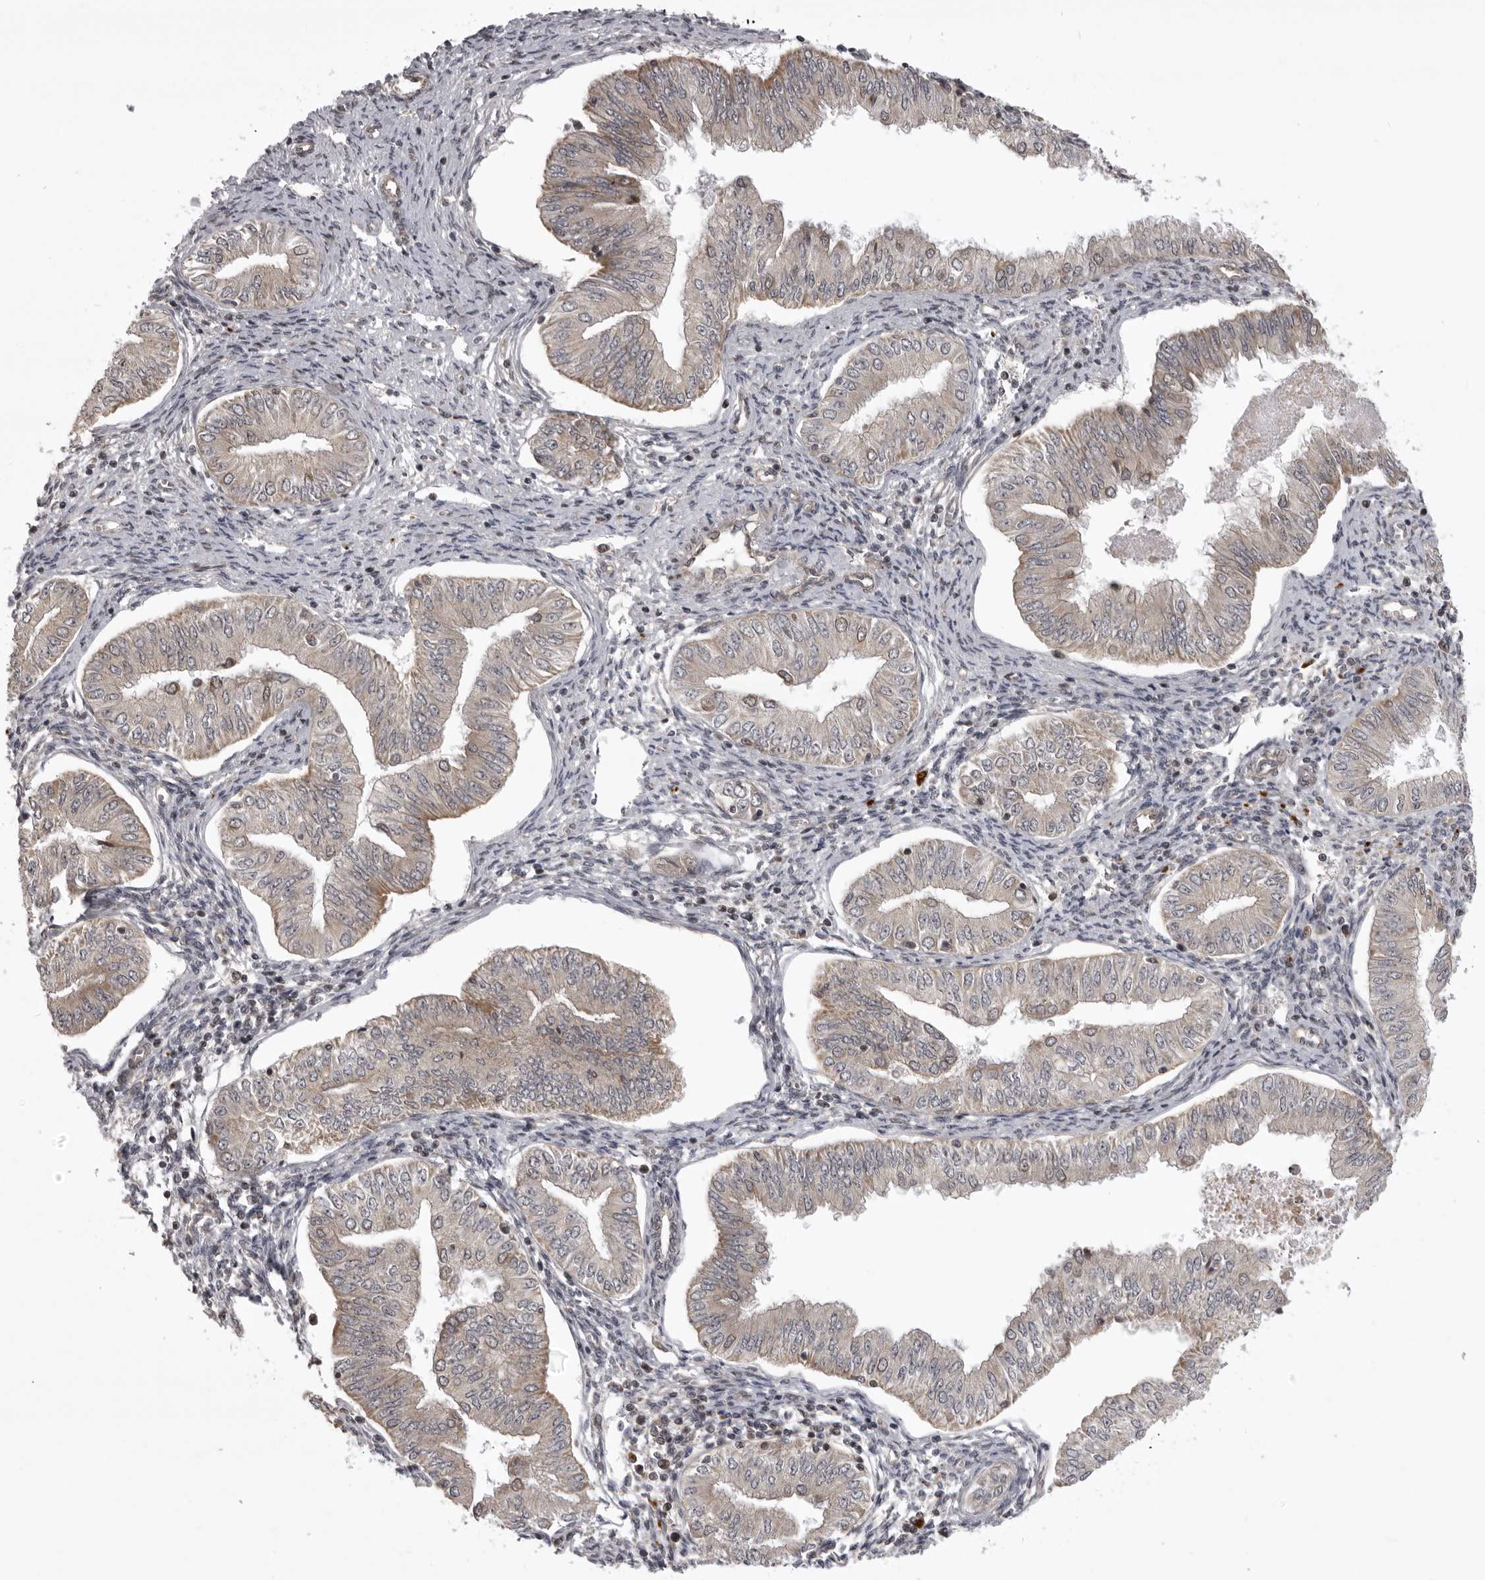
{"staining": {"intensity": "weak", "quantity": "<25%", "location": "cytoplasmic/membranous"}, "tissue": "endometrial cancer", "cell_type": "Tumor cells", "image_type": "cancer", "snomed": [{"axis": "morphology", "description": "Normal tissue, NOS"}, {"axis": "morphology", "description": "Adenocarcinoma, NOS"}, {"axis": "topography", "description": "Endometrium"}], "caption": "The micrograph shows no significant positivity in tumor cells of endometrial cancer (adenocarcinoma). (DAB immunohistochemistry (IHC) with hematoxylin counter stain).", "gene": "C1orf109", "patient": {"sex": "female", "age": 53}}